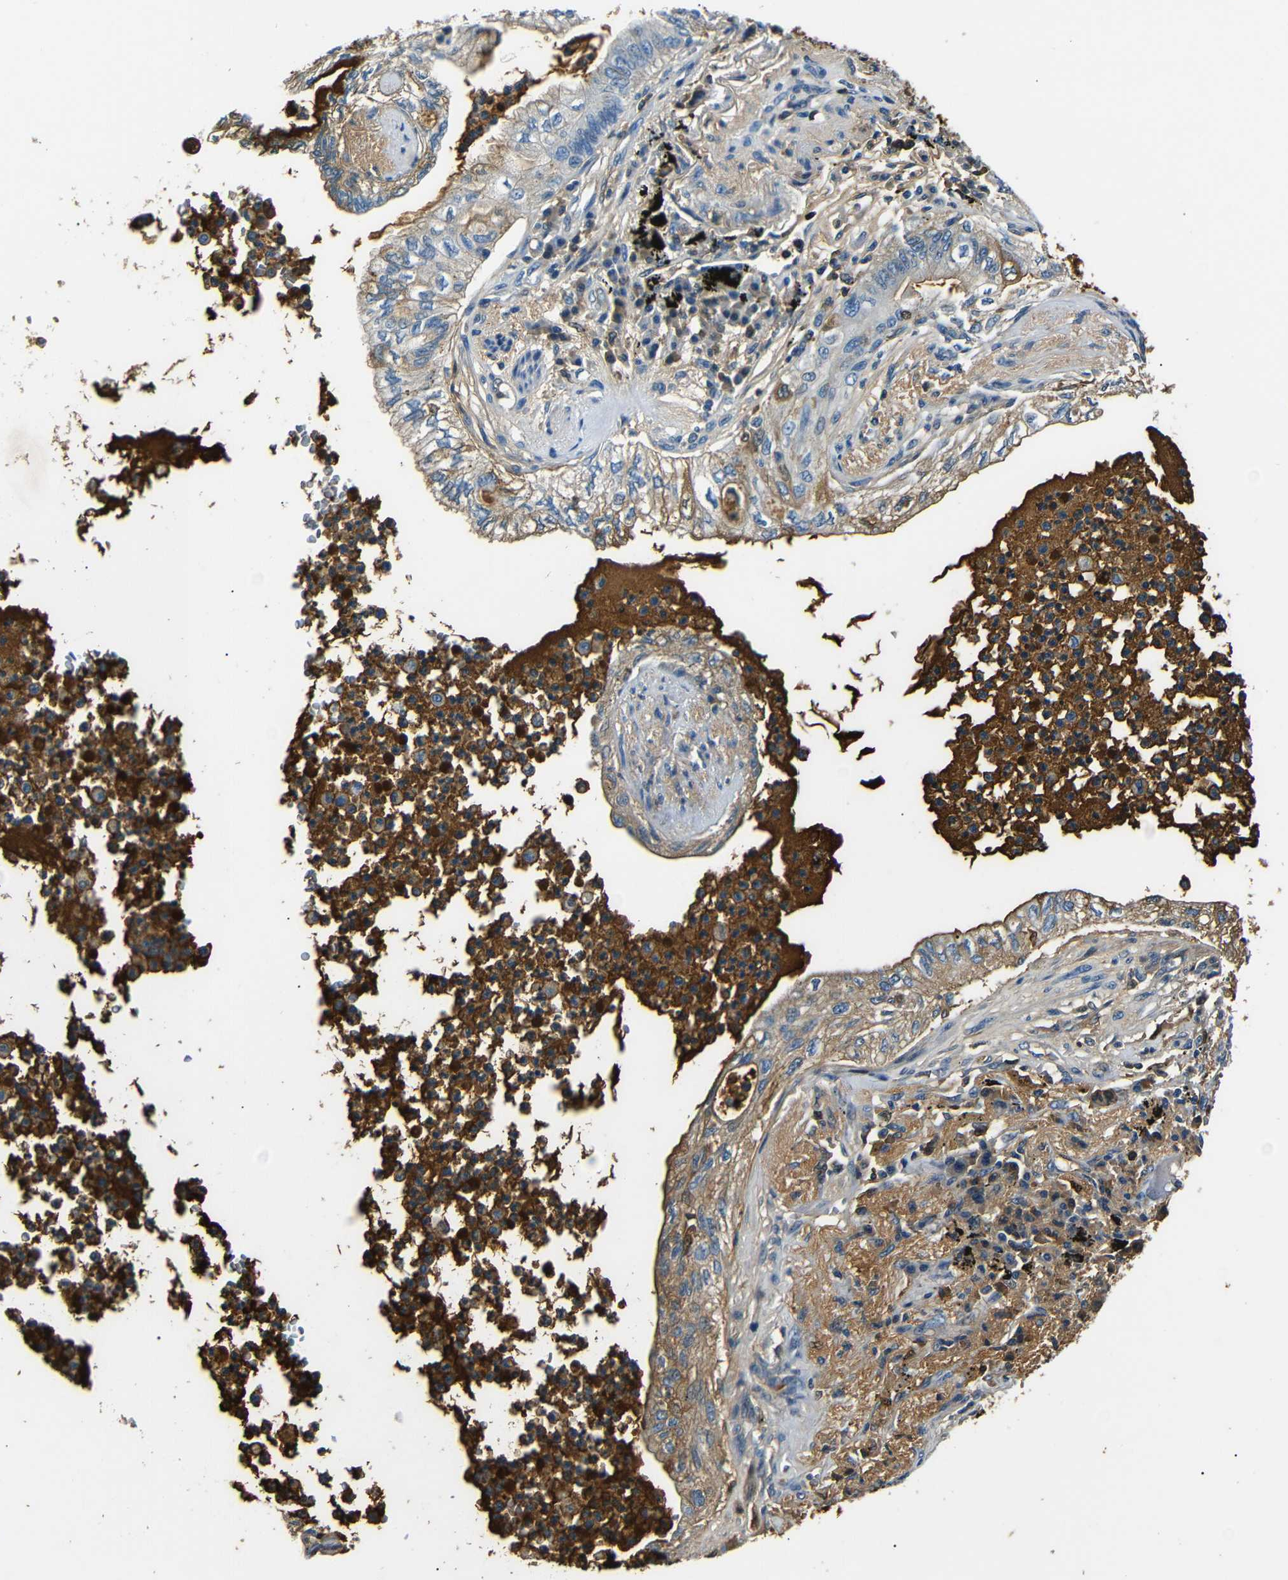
{"staining": {"intensity": "moderate", "quantity": ">75%", "location": "cytoplasmic/membranous"}, "tissue": "lung cancer", "cell_type": "Tumor cells", "image_type": "cancer", "snomed": [{"axis": "morphology", "description": "Normal tissue, NOS"}, {"axis": "morphology", "description": "Adenocarcinoma, NOS"}, {"axis": "topography", "description": "Bronchus"}, {"axis": "topography", "description": "Lung"}], "caption": "High-magnification brightfield microscopy of lung cancer stained with DAB (3,3'-diaminobenzidine) (brown) and counterstained with hematoxylin (blue). tumor cells exhibit moderate cytoplasmic/membranous staining is appreciated in approximately>75% of cells. Using DAB (brown) and hematoxylin (blue) stains, captured at high magnification using brightfield microscopy.", "gene": "LHCGR", "patient": {"sex": "female", "age": 70}}